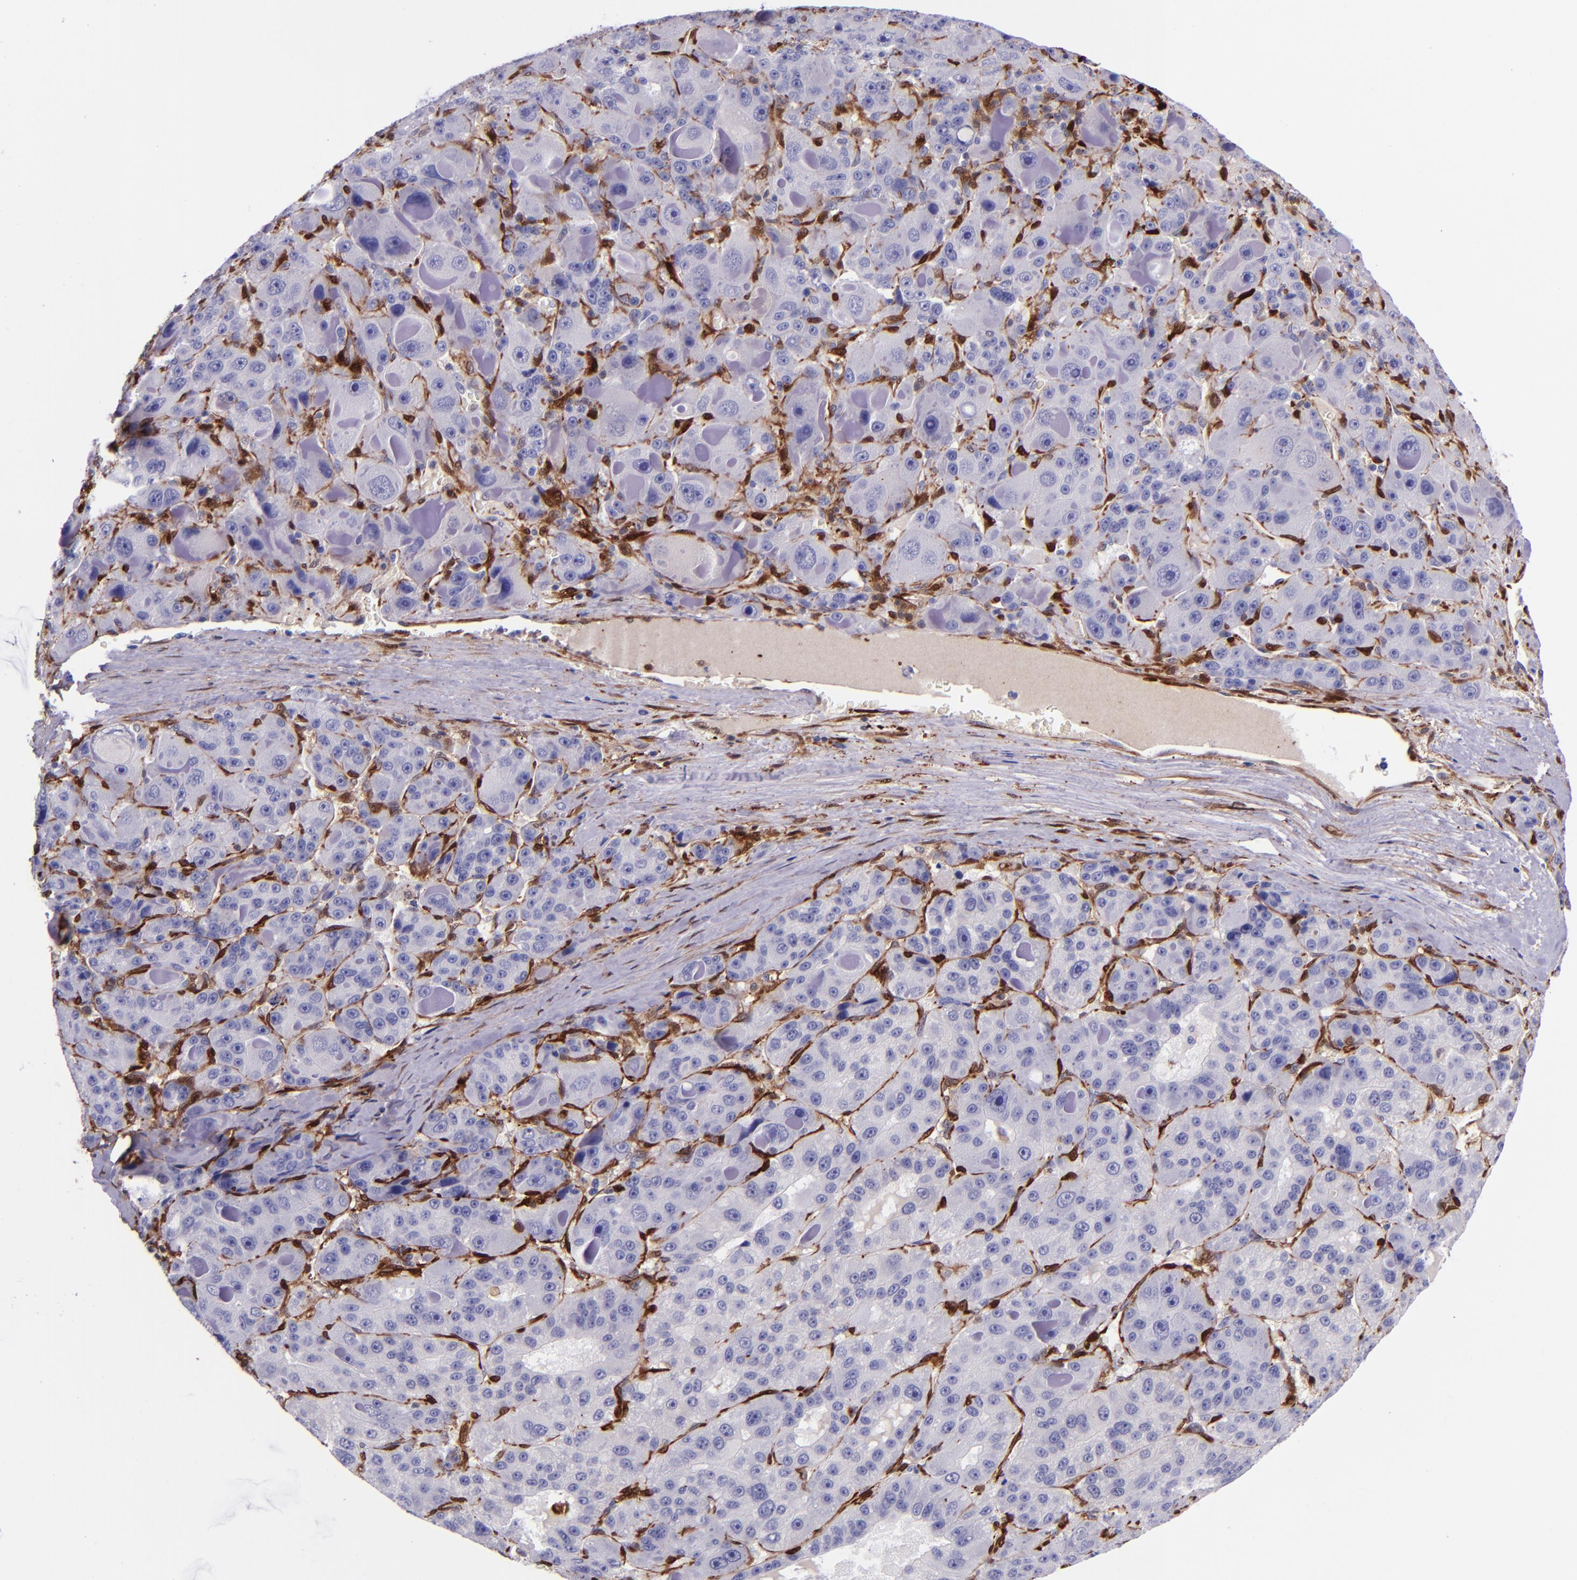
{"staining": {"intensity": "negative", "quantity": "none", "location": "none"}, "tissue": "liver cancer", "cell_type": "Tumor cells", "image_type": "cancer", "snomed": [{"axis": "morphology", "description": "Carcinoma, Hepatocellular, NOS"}, {"axis": "topography", "description": "Liver"}], "caption": "DAB immunohistochemical staining of liver cancer demonstrates no significant staining in tumor cells.", "gene": "LGALS1", "patient": {"sex": "male", "age": 76}}